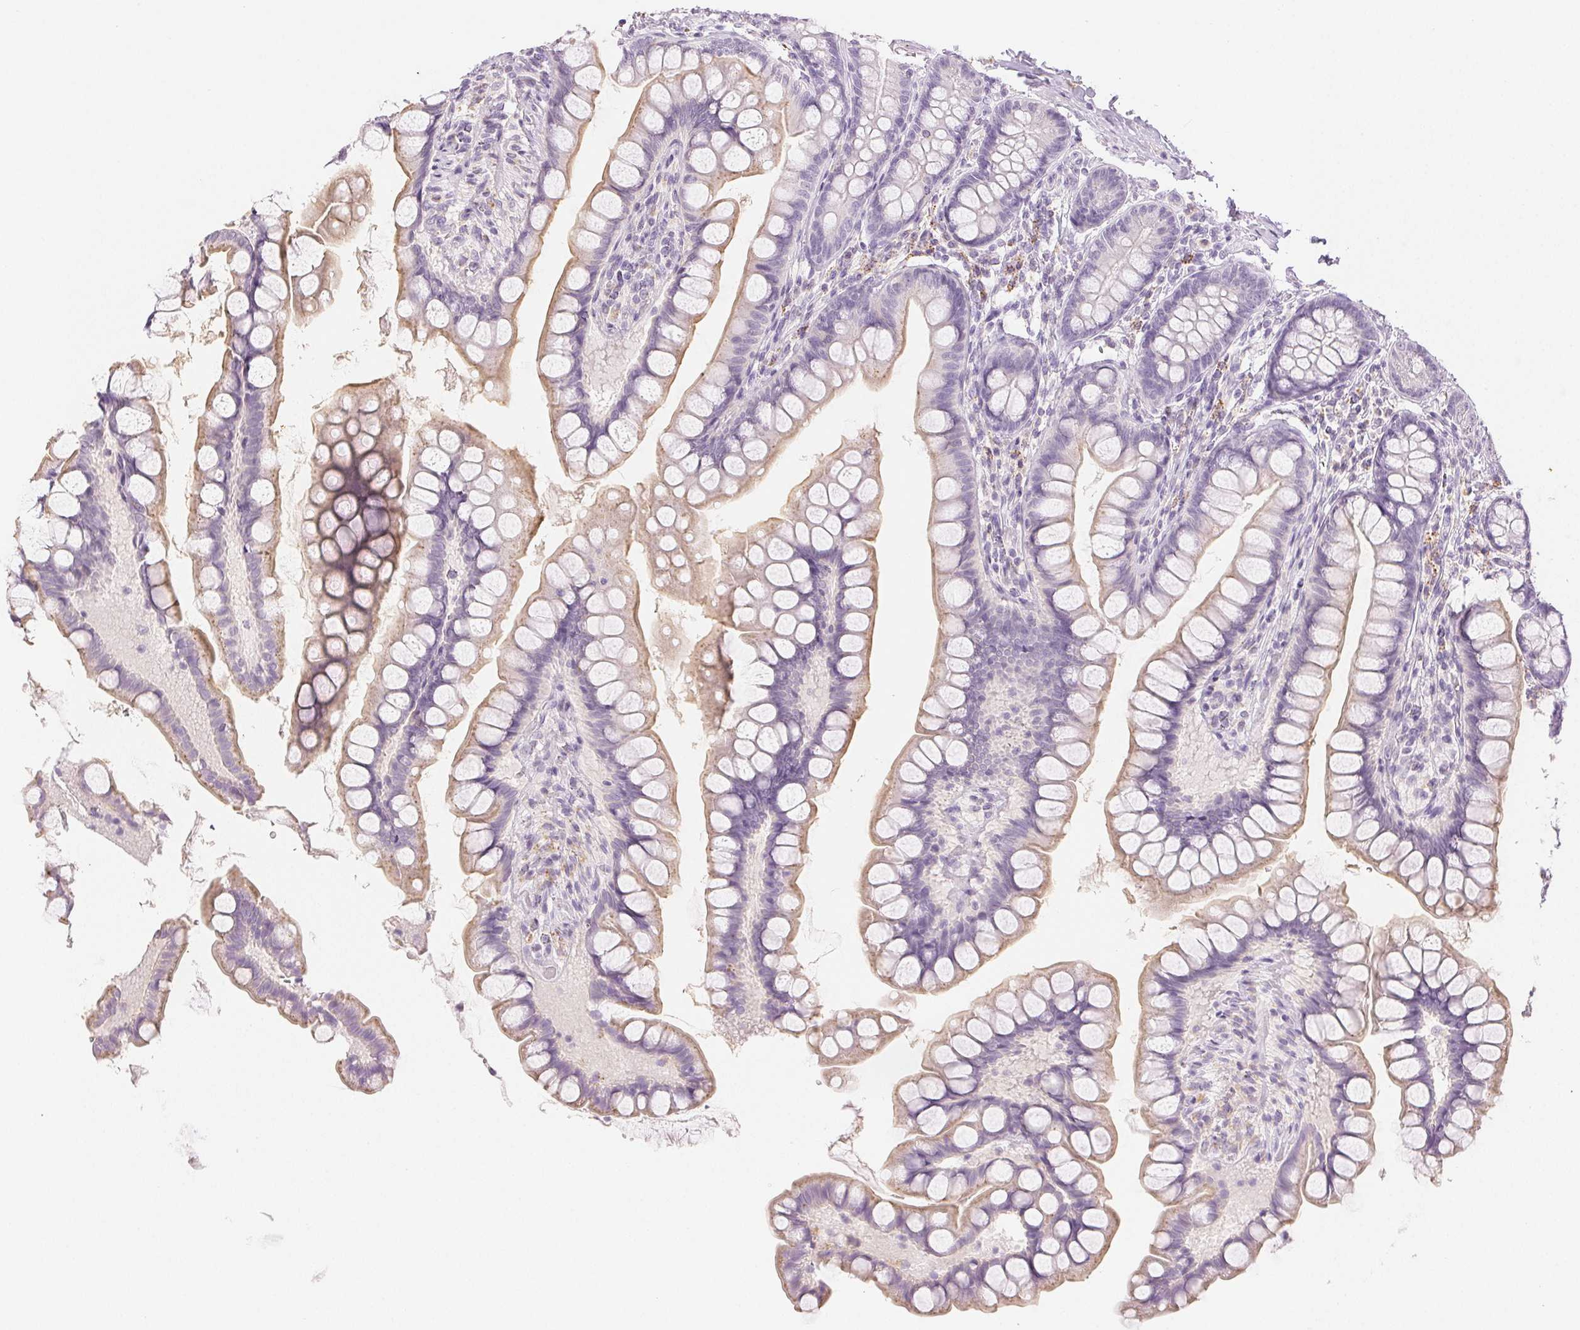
{"staining": {"intensity": "weak", "quantity": "25%-75%", "location": "cytoplasmic/membranous"}, "tissue": "small intestine", "cell_type": "Glandular cells", "image_type": "normal", "snomed": [{"axis": "morphology", "description": "Normal tissue, NOS"}, {"axis": "topography", "description": "Small intestine"}], "caption": "Immunohistochemistry (IHC) histopathology image of normal small intestine: human small intestine stained using immunohistochemistry shows low levels of weak protein expression localized specifically in the cytoplasmic/membranous of glandular cells, appearing as a cytoplasmic/membranous brown color.", "gene": "SLC5A2", "patient": {"sex": "male", "age": 70}}